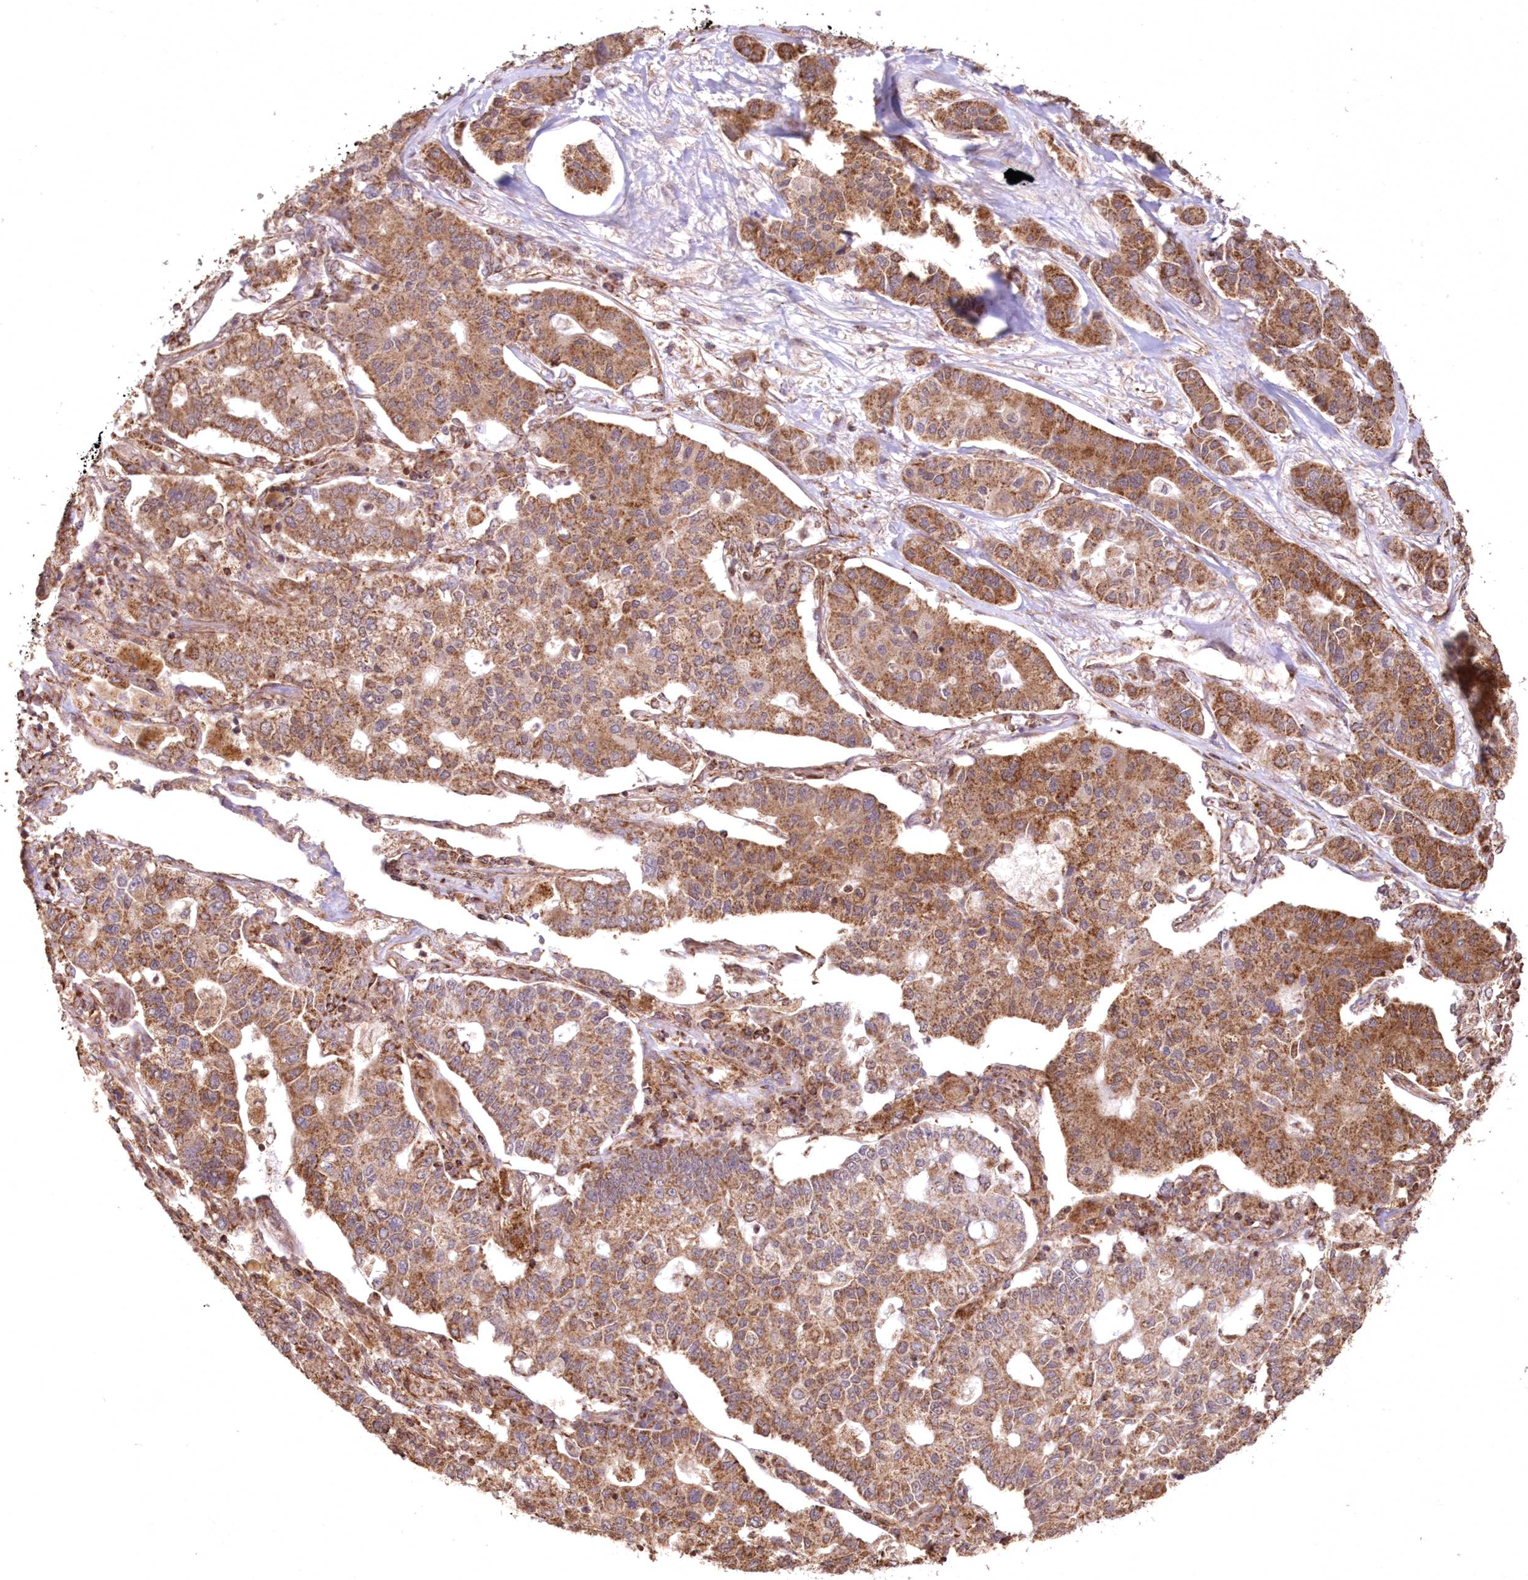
{"staining": {"intensity": "moderate", "quantity": ">75%", "location": "cytoplasmic/membranous"}, "tissue": "lung cancer", "cell_type": "Tumor cells", "image_type": "cancer", "snomed": [{"axis": "morphology", "description": "Adenocarcinoma, NOS"}, {"axis": "topography", "description": "Lung"}], "caption": "Immunohistochemical staining of lung cancer shows medium levels of moderate cytoplasmic/membranous positivity in about >75% of tumor cells.", "gene": "TMEM139", "patient": {"sex": "male", "age": 49}}